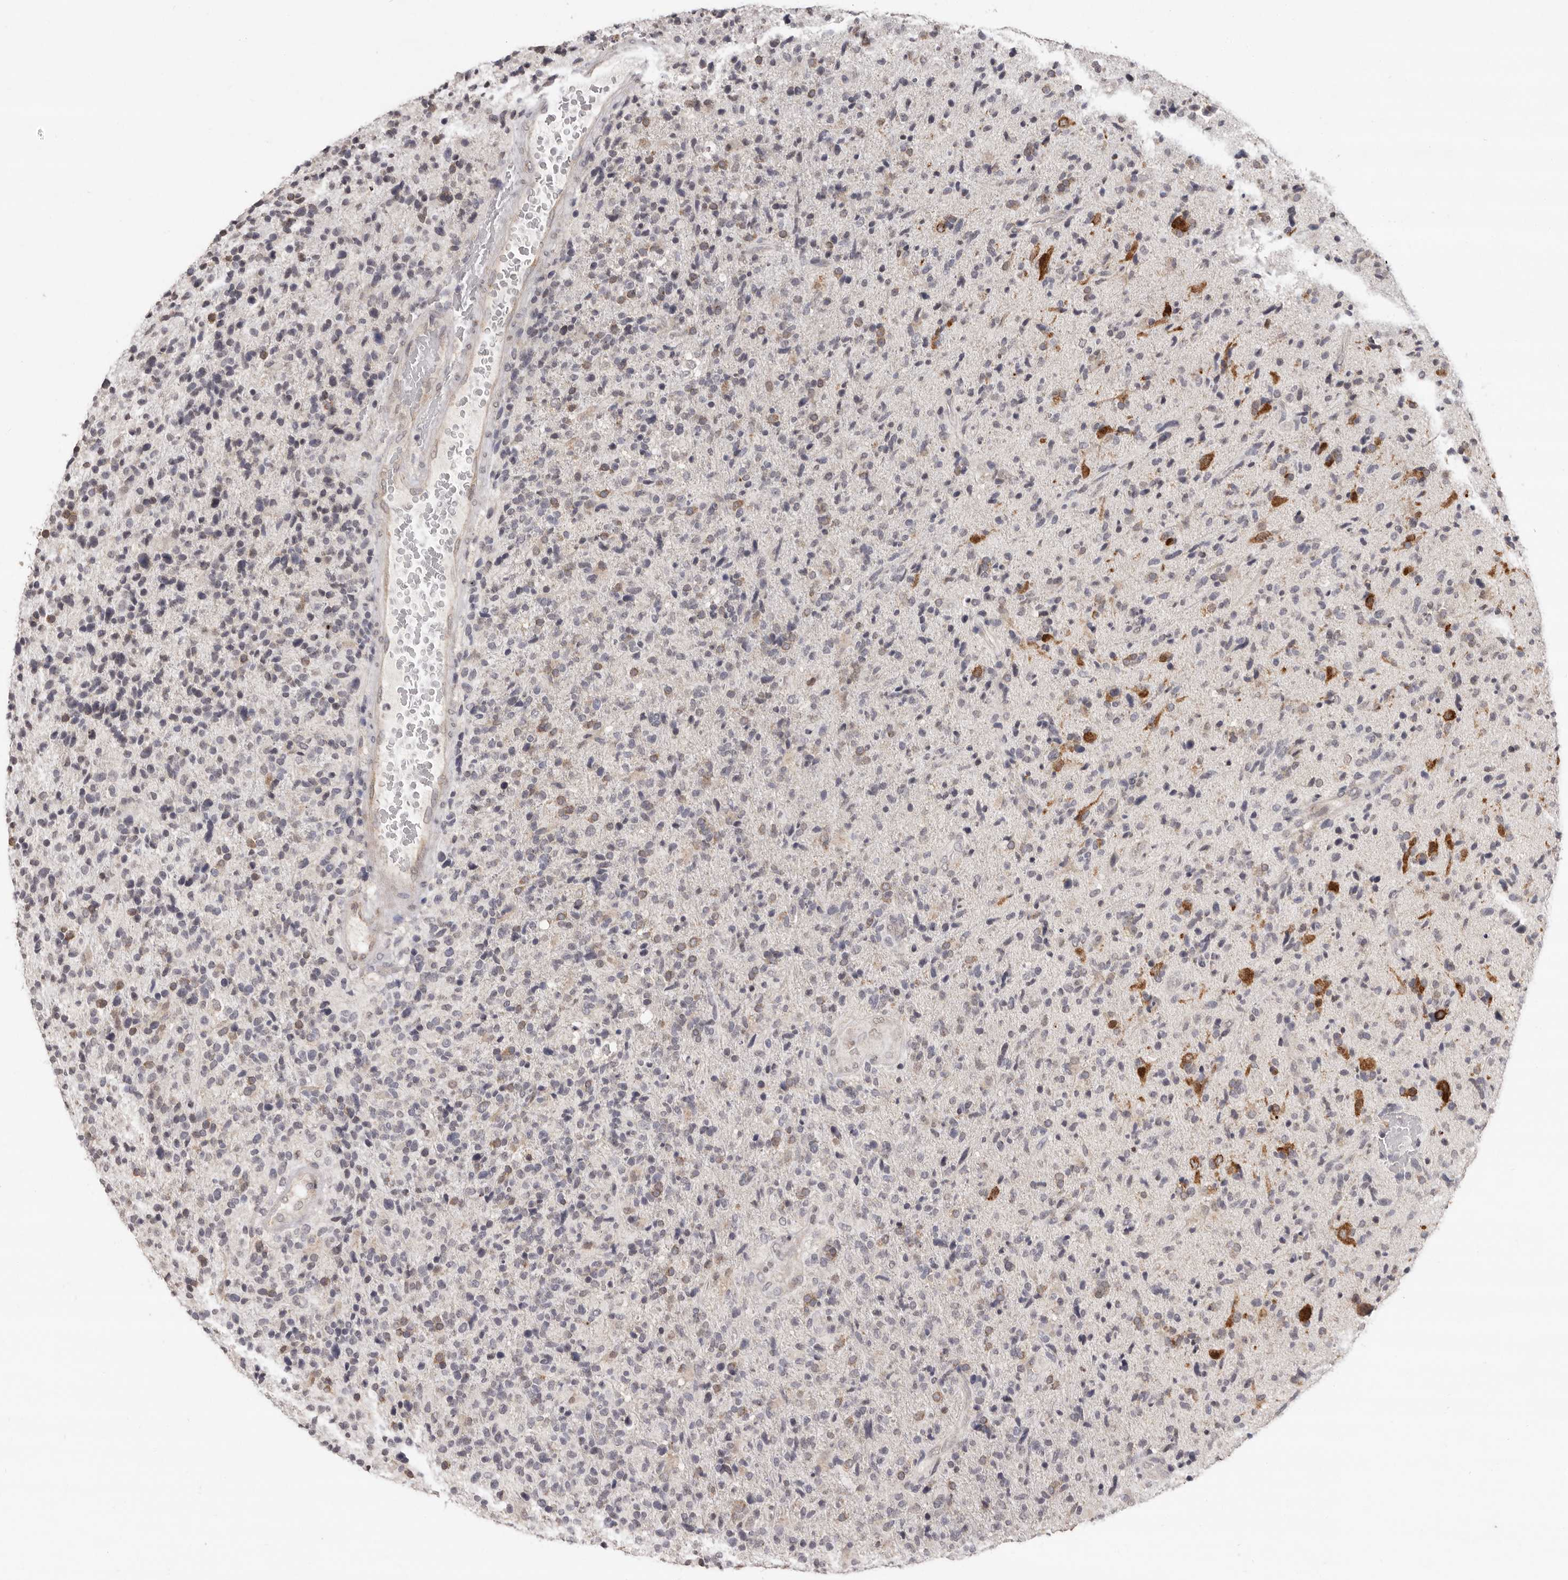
{"staining": {"intensity": "negative", "quantity": "none", "location": "none"}, "tissue": "glioma", "cell_type": "Tumor cells", "image_type": "cancer", "snomed": [{"axis": "morphology", "description": "Glioma, malignant, High grade"}, {"axis": "topography", "description": "Brain"}], "caption": "Tumor cells are negative for brown protein staining in malignant glioma (high-grade).", "gene": "LINGO2", "patient": {"sex": "male", "age": 72}}